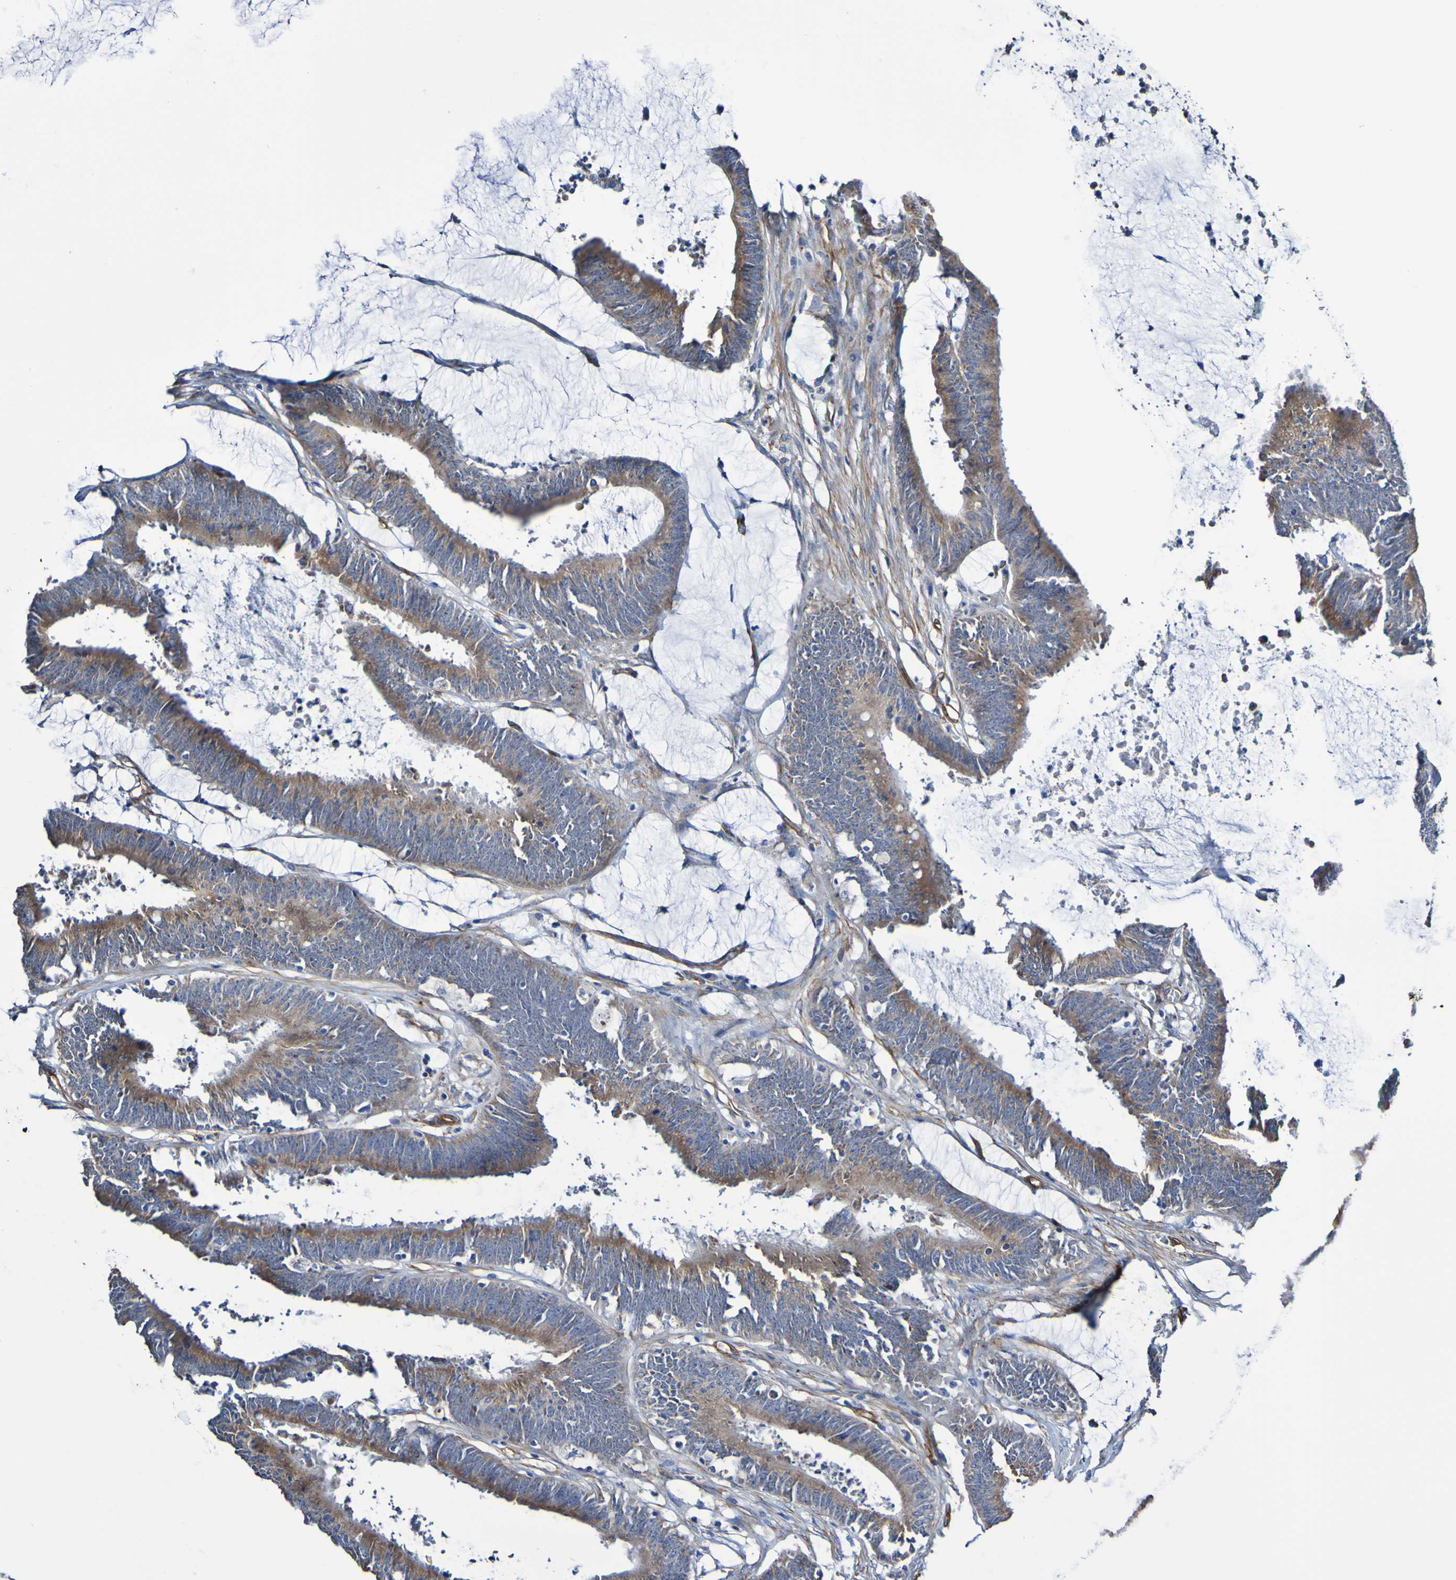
{"staining": {"intensity": "moderate", "quantity": ">75%", "location": "cytoplasmic/membranous"}, "tissue": "colorectal cancer", "cell_type": "Tumor cells", "image_type": "cancer", "snomed": [{"axis": "morphology", "description": "Adenocarcinoma, NOS"}, {"axis": "topography", "description": "Rectum"}], "caption": "DAB immunohistochemical staining of colorectal cancer (adenocarcinoma) demonstrates moderate cytoplasmic/membranous protein positivity in about >75% of tumor cells.", "gene": "ELMOD3", "patient": {"sex": "female", "age": 66}}